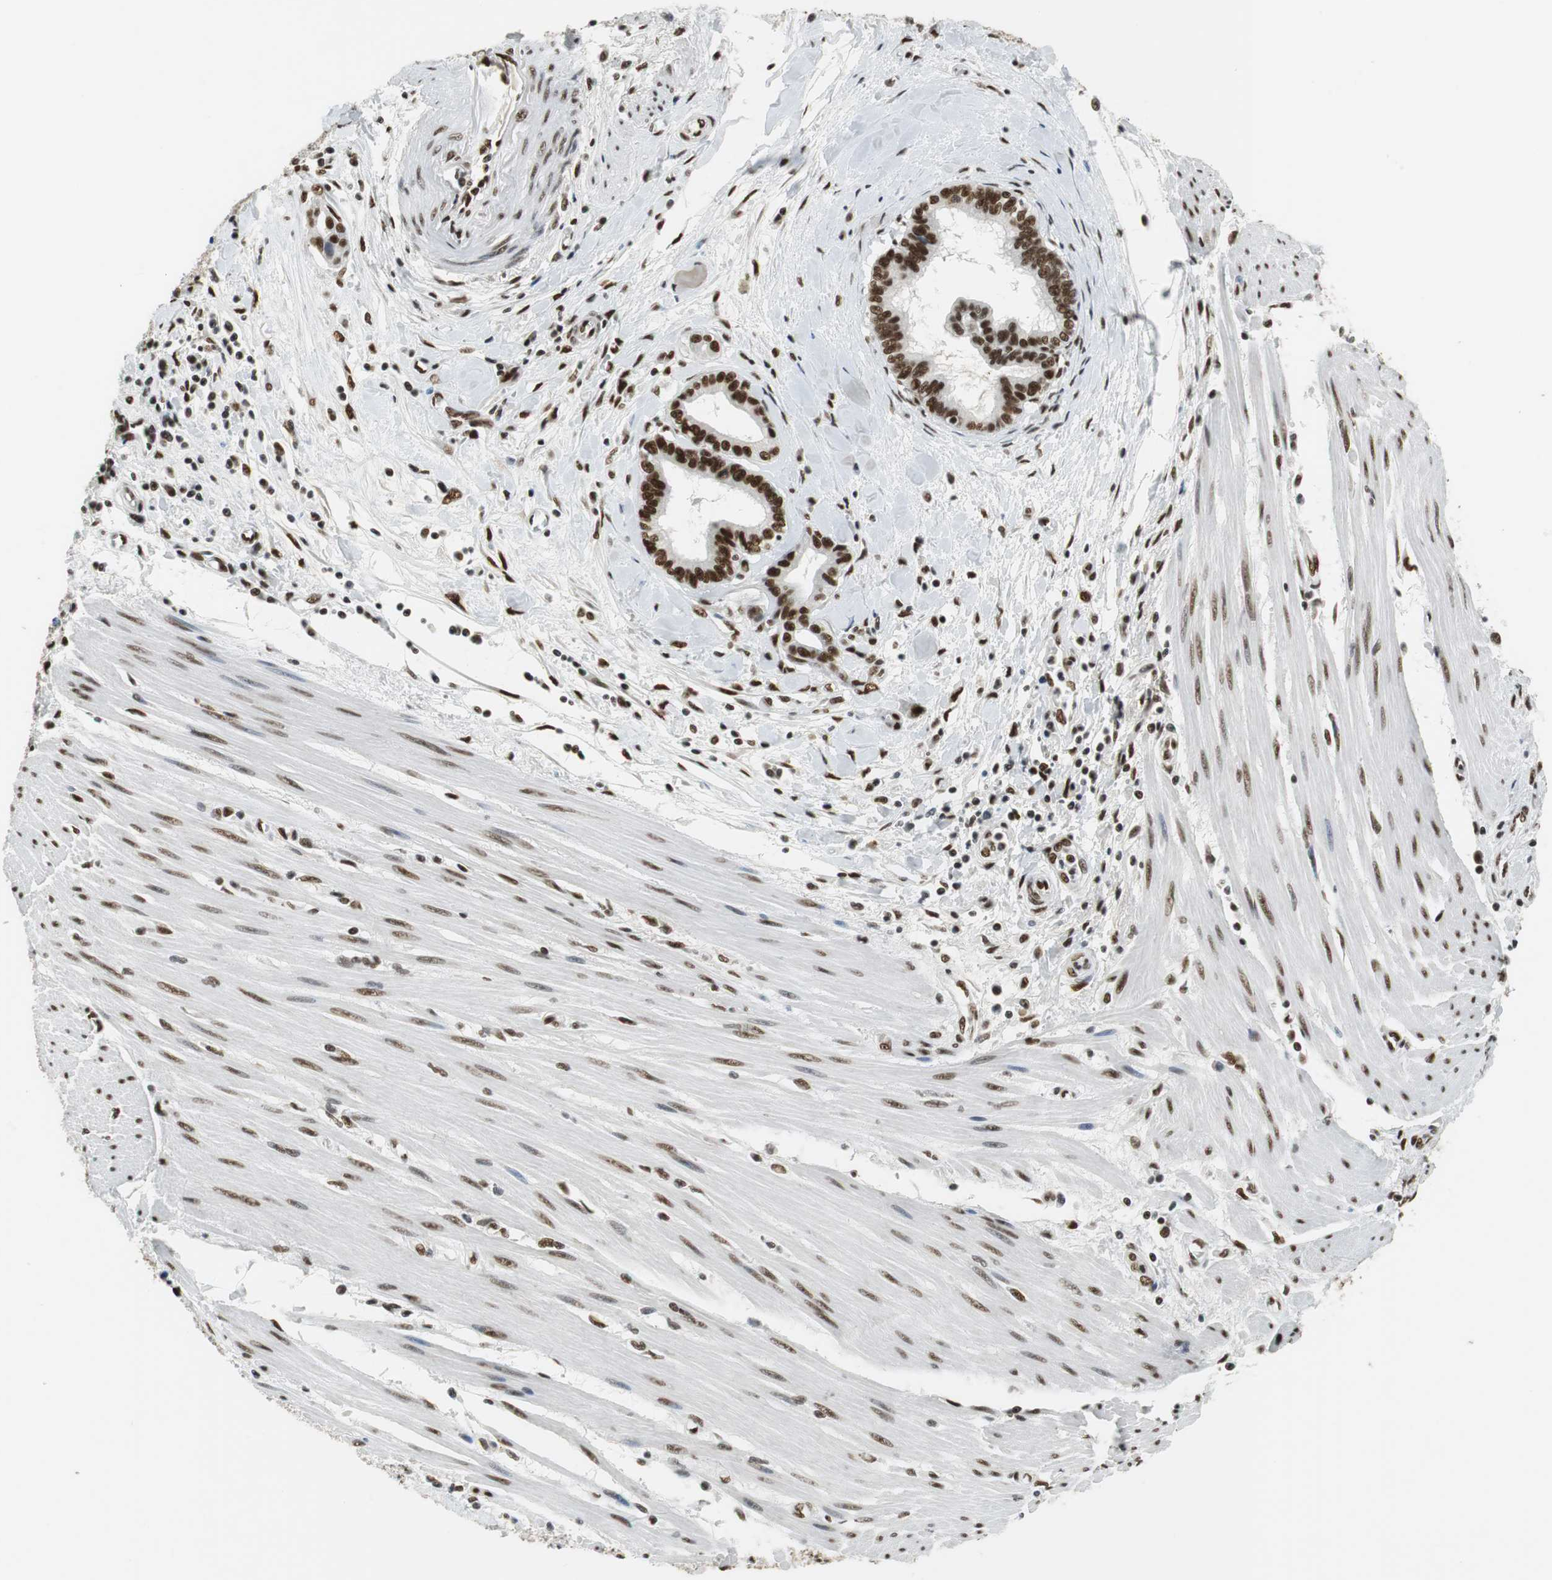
{"staining": {"intensity": "strong", "quantity": ">75%", "location": "nuclear"}, "tissue": "pancreatic cancer", "cell_type": "Tumor cells", "image_type": "cancer", "snomed": [{"axis": "morphology", "description": "Adenocarcinoma, NOS"}, {"axis": "topography", "description": "Pancreas"}], "caption": "Pancreatic cancer stained with IHC displays strong nuclear staining in about >75% of tumor cells.", "gene": "PRKDC", "patient": {"sex": "female", "age": 64}}